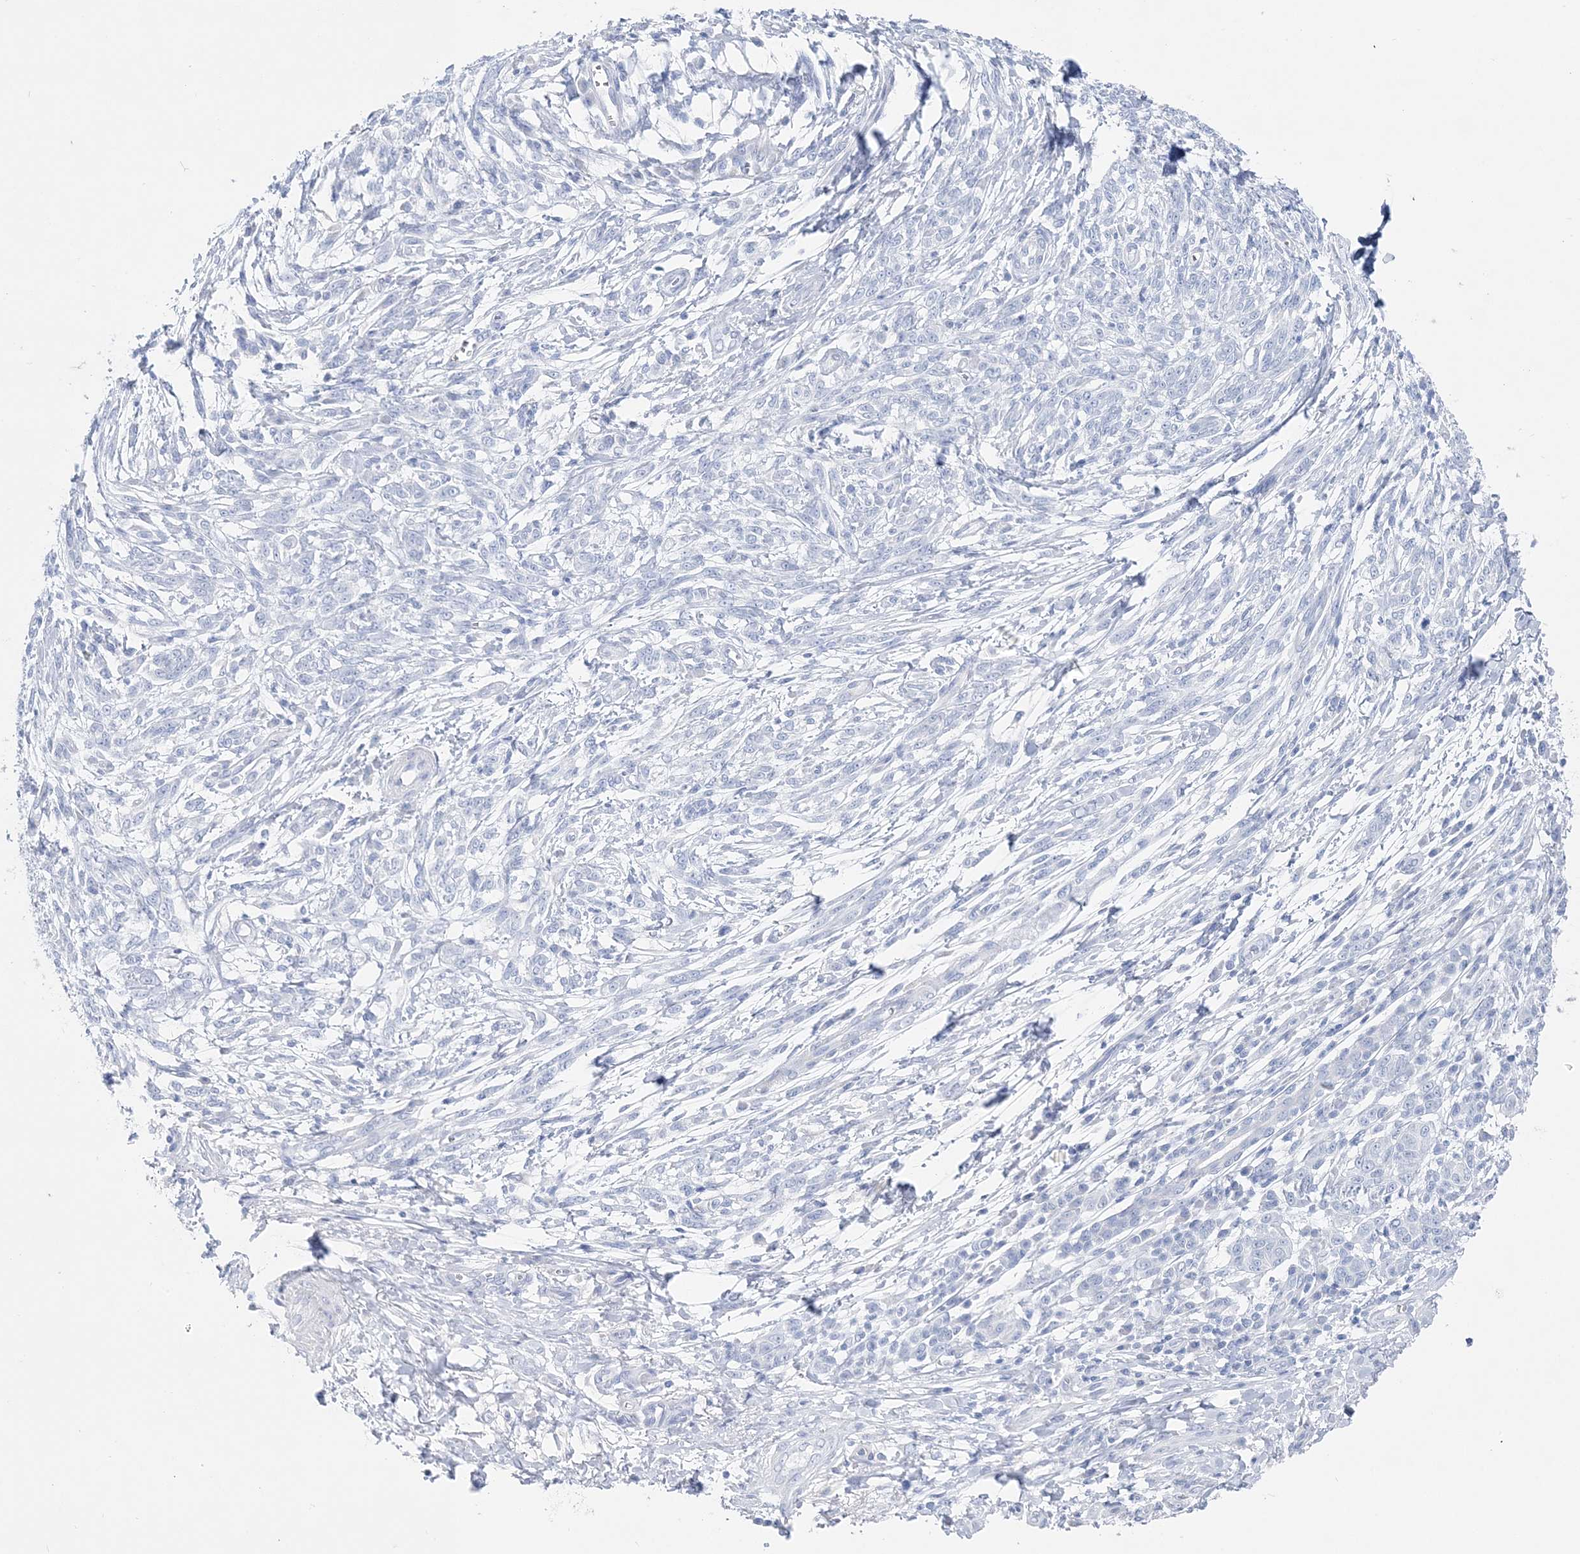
{"staining": {"intensity": "negative", "quantity": "none", "location": "none"}, "tissue": "melanoma", "cell_type": "Tumor cells", "image_type": "cancer", "snomed": [{"axis": "morphology", "description": "Malignant melanoma, NOS"}, {"axis": "topography", "description": "Skin"}], "caption": "This image is of melanoma stained with immunohistochemistry (IHC) to label a protein in brown with the nuclei are counter-stained blue. There is no staining in tumor cells.", "gene": "TSPYL6", "patient": {"sex": "male", "age": 49}}